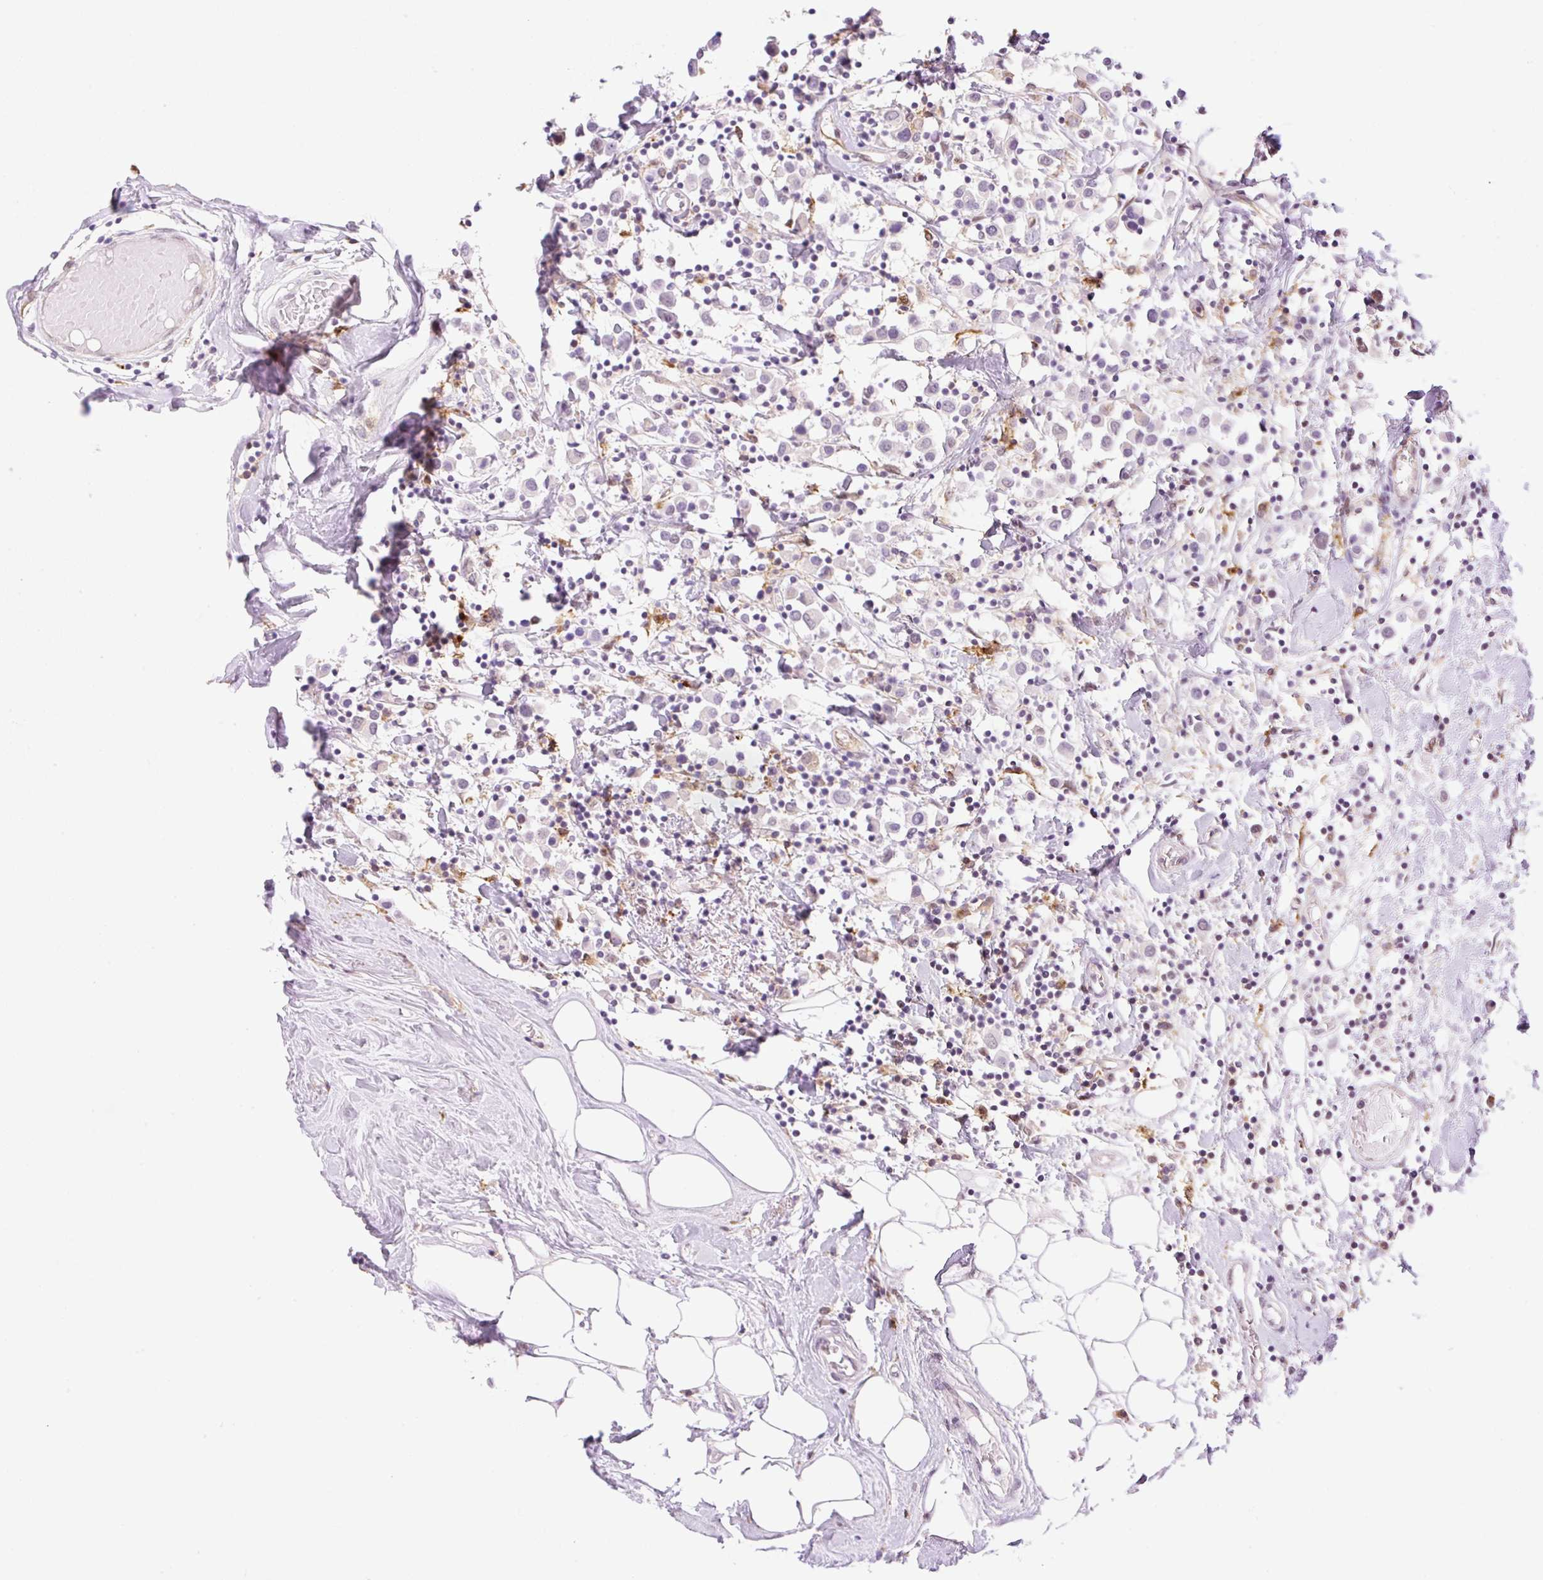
{"staining": {"intensity": "negative", "quantity": "none", "location": "none"}, "tissue": "breast cancer", "cell_type": "Tumor cells", "image_type": "cancer", "snomed": [{"axis": "morphology", "description": "Duct carcinoma"}, {"axis": "topography", "description": "Breast"}], "caption": "Histopathology image shows no protein staining in tumor cells of breast invasive ductal carcinoma tissue.", "gene": "PALM3", "patient": {"sex": "female", "age": 61}}